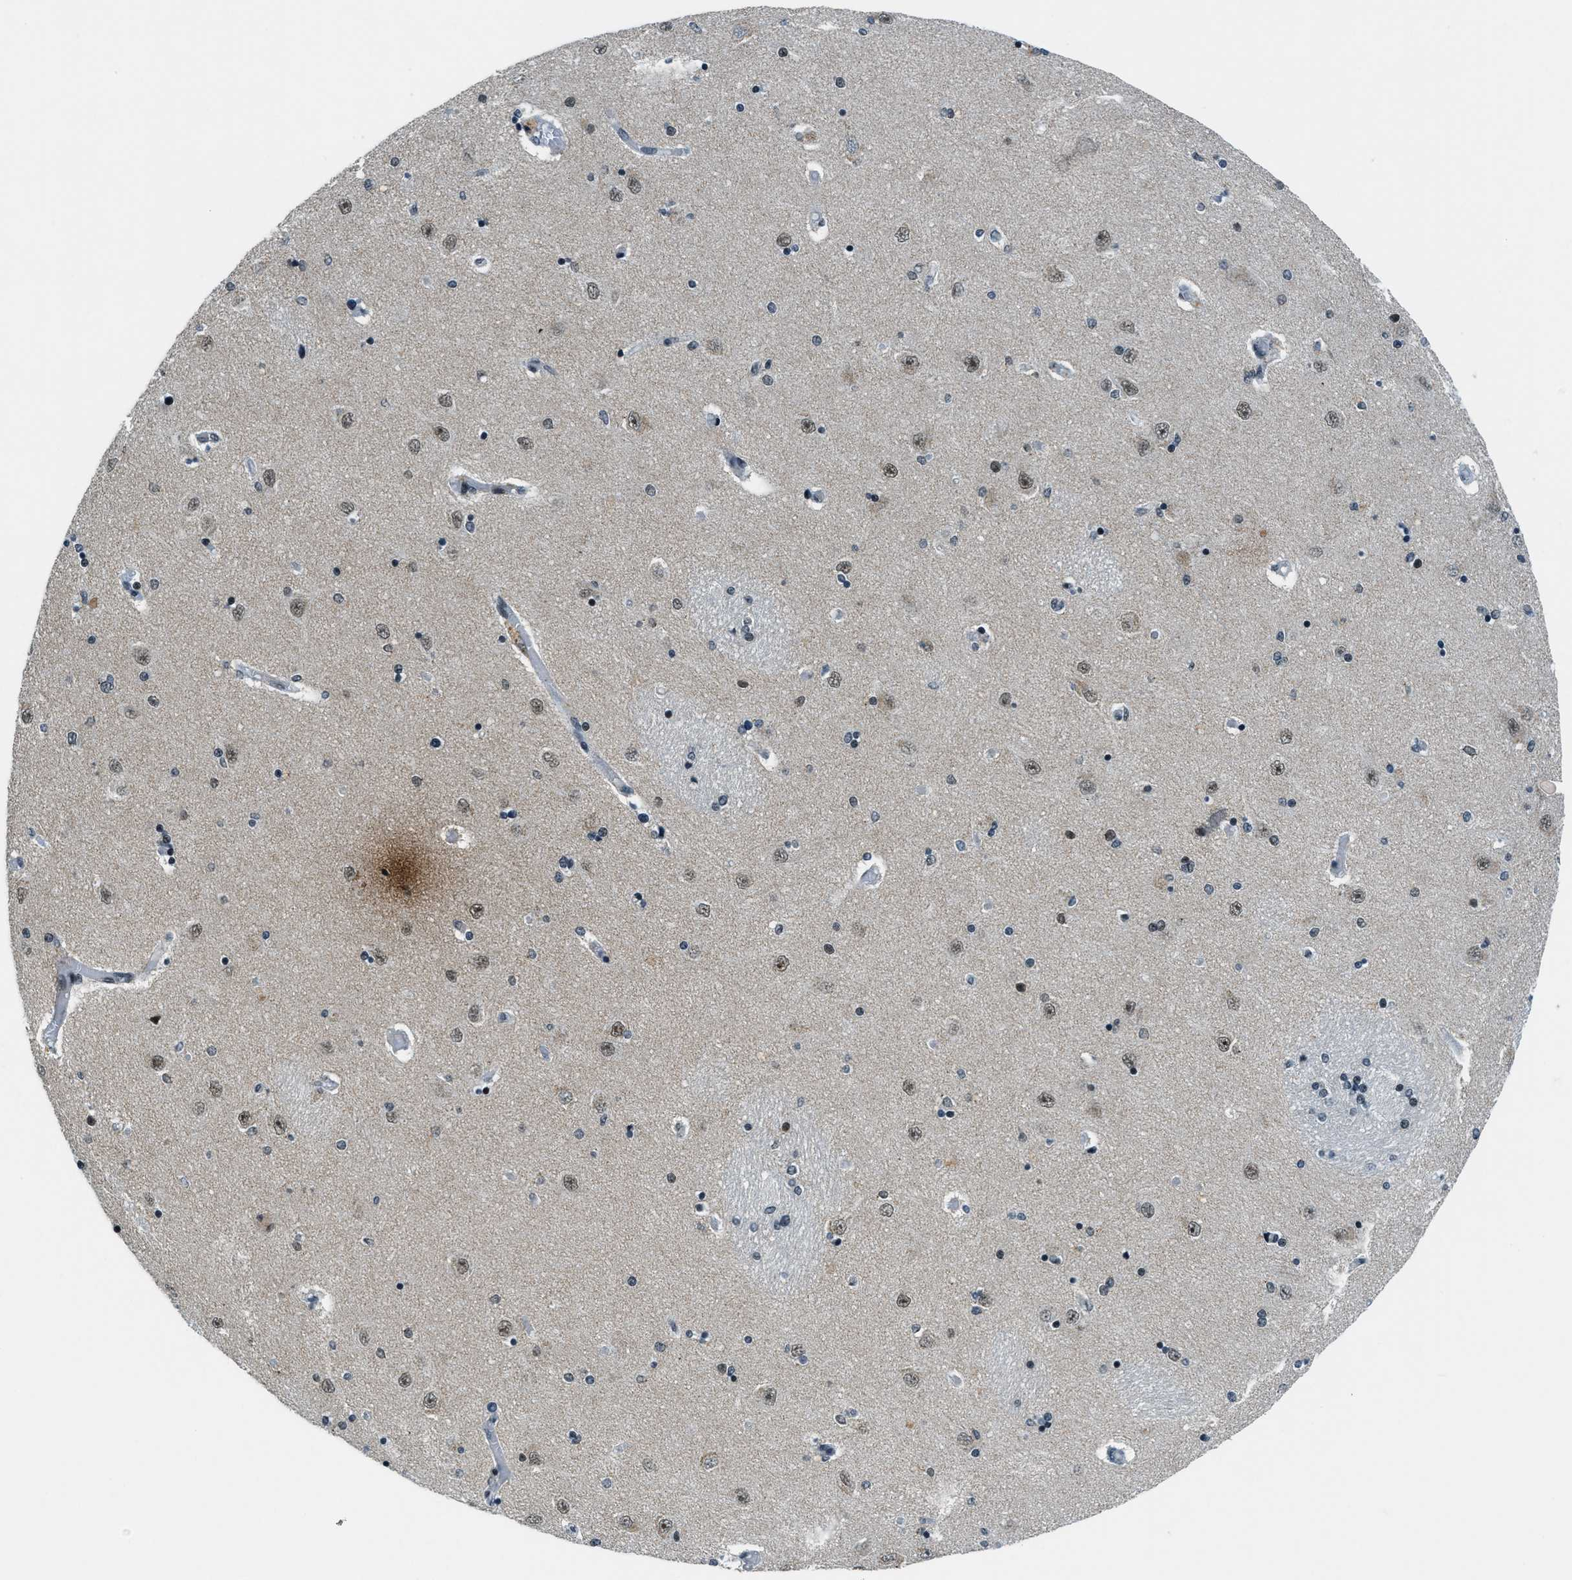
{"staining": {"intensity": "moderate", "quantity": "25%-75%", "location": "nuclear"}, "tissue": "hippocampus", "cell_type": "Glial cells", "image_type": "normal", "snomed": [{"axis": "morphology", "description": "Normal tissue, NOS"}, {"axis": "topography", "description": "Hippocampus"}], "caption": "Unremarkable hippocampus demonstrates moderate nuclear staining in approximately 25%-75% of glial cells.", "gene": "KLF6", "patient": {"sex": "female", "age": 54}}